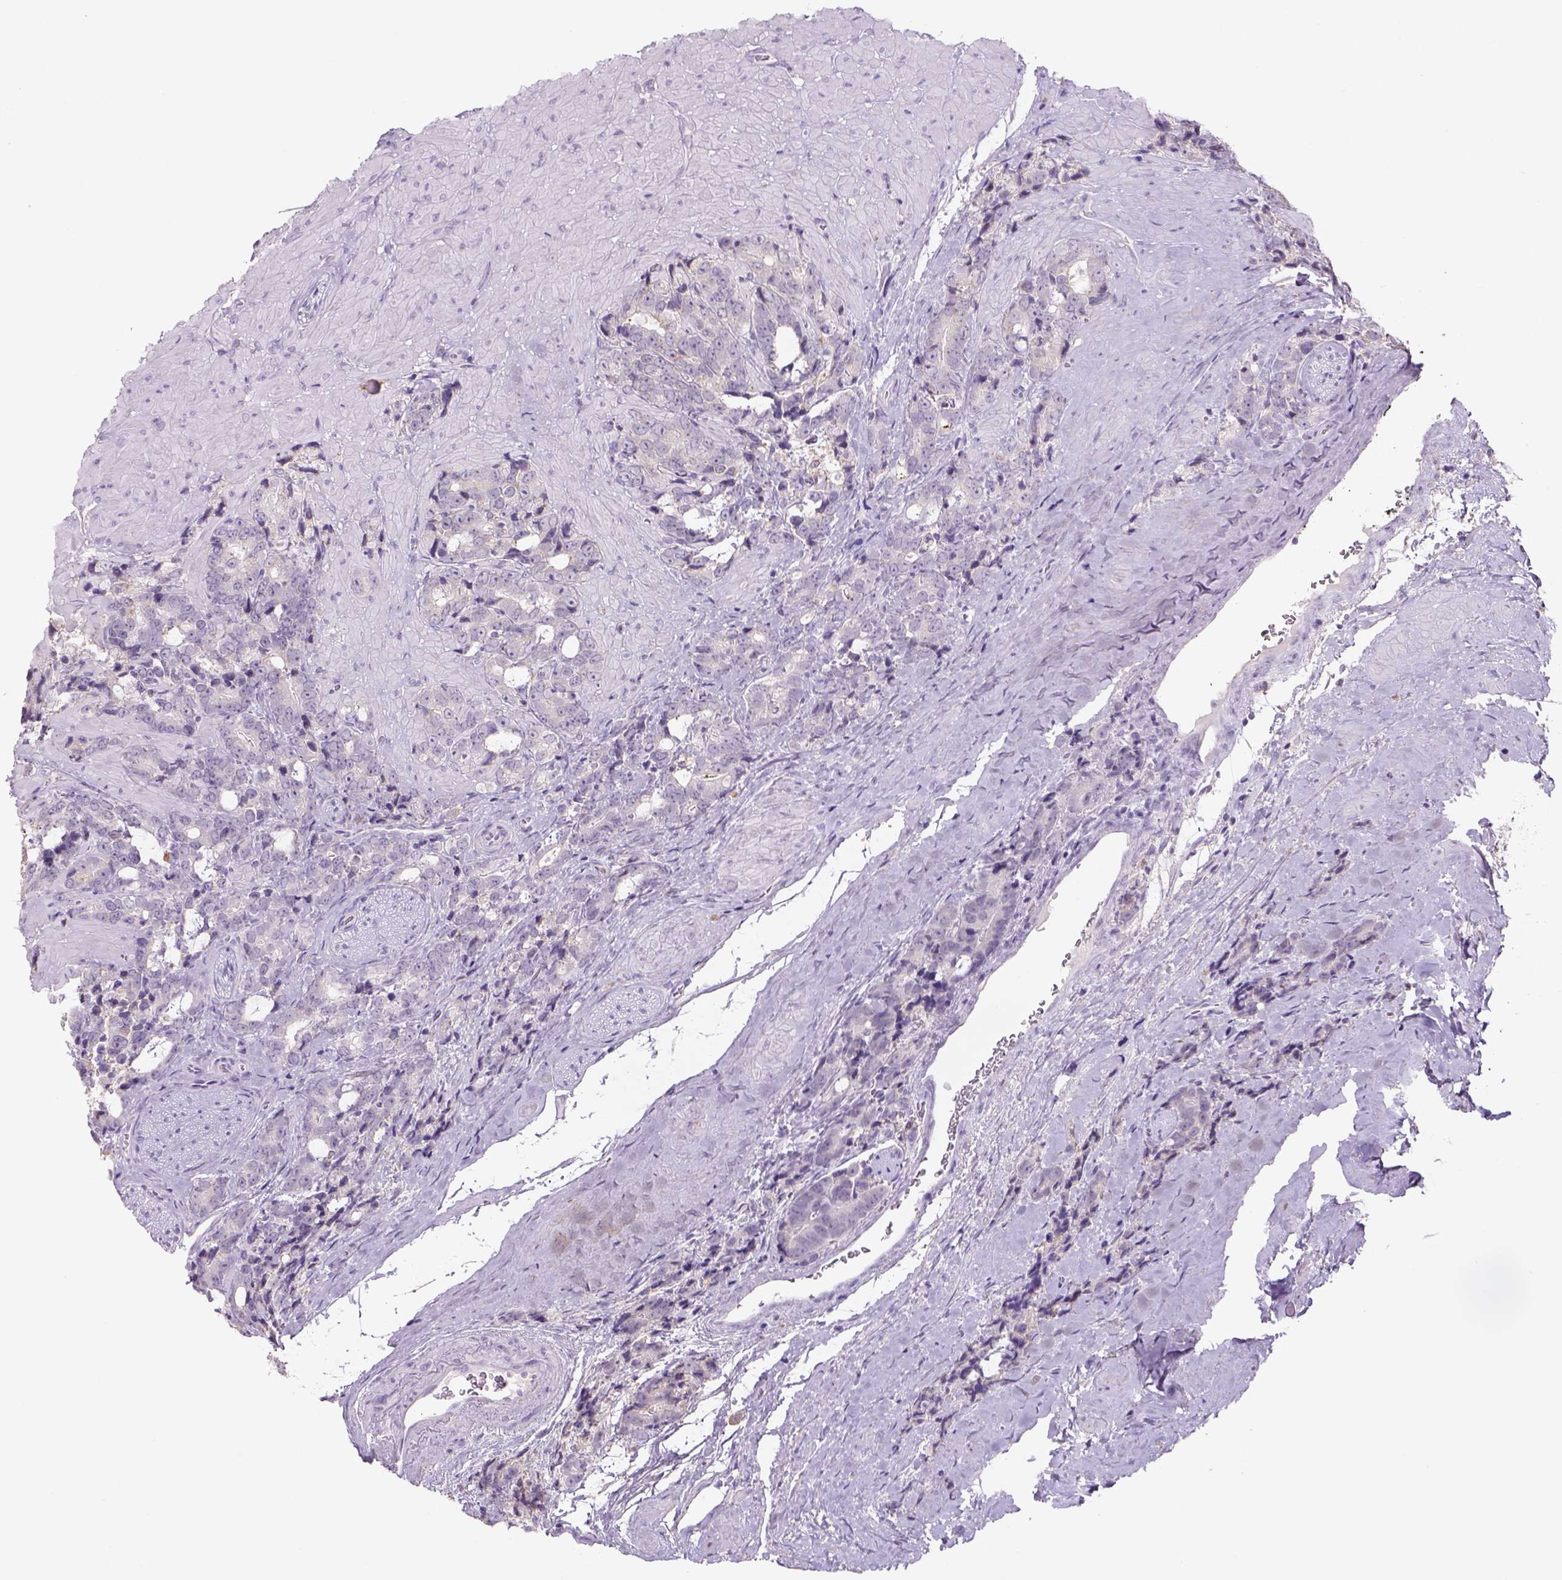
{"staining": {"intensity": "negative", "quantity": "none", "location": "none"}, "tissue": "prostate cancer", "cell_type": "Tumor cells", "image_type": "cancer", "snomed": [{"axis": "morphology", "description": "Adenocarcinoma, High grade"}, {"axis": "topography", "description": "Prostate"}], "caption": "The IHC photomicrograph has no significant positivity in tumor cells of prostate adenocarcinoma (high-grade) tissue.", "gene": "NAALAD2", "patient": {"sex": "male", "age": 74}}